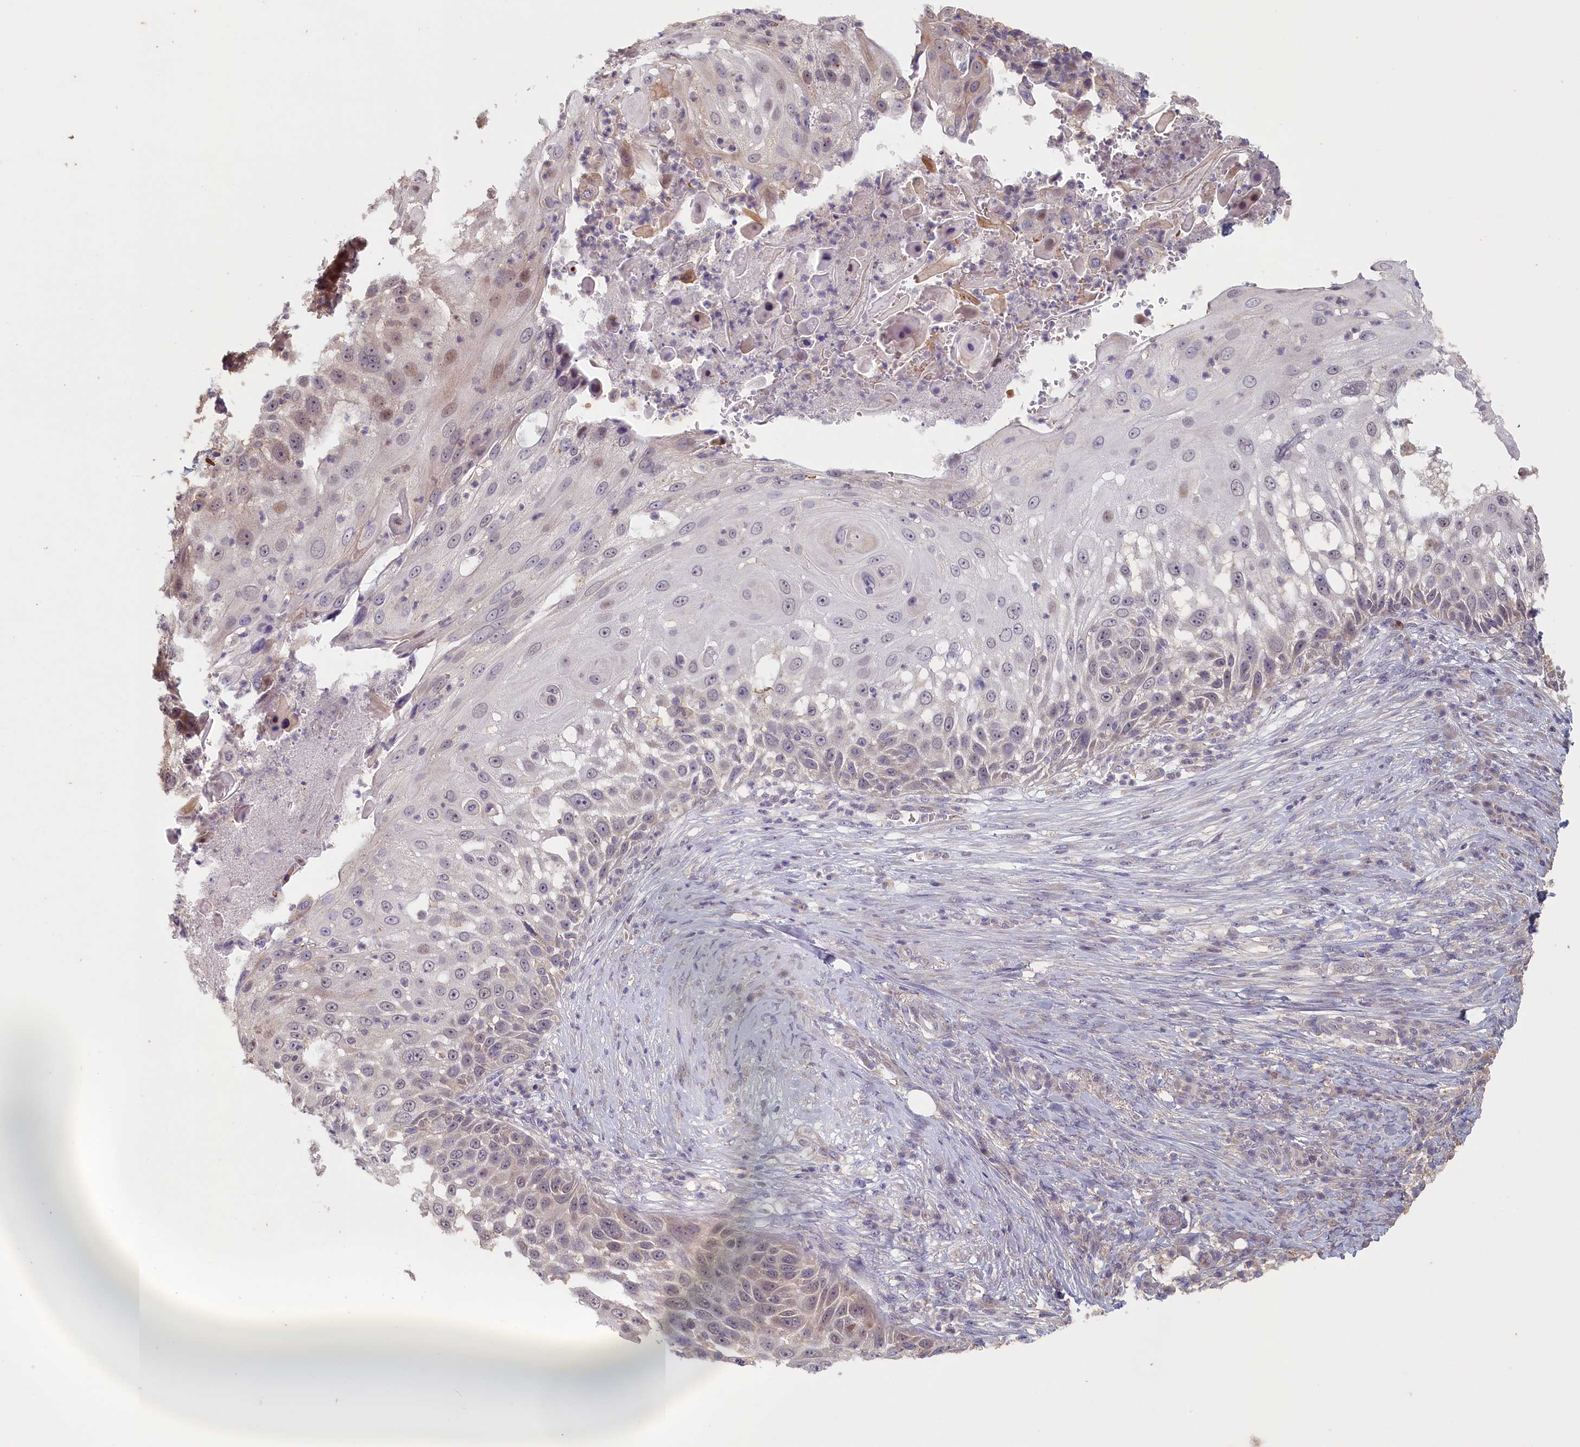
{"staining": {"intensity": "negative", "quantity": "none", "location": "none"}, "tissue": "skin cancer", "cell_type": "Tumor cells", "image_type": "cancer", "snomed": [{"axis": "morphology", "description": "Squamous cell carcinoma, NOS"}, {"axis": "topography", "description": "Skin"}], "caption": "An image of human squamous cell carcinoma (skin) is negative for staining in tumor cells.", "gene": "STX16", "patient": {"sex": "female", "age": 44}}